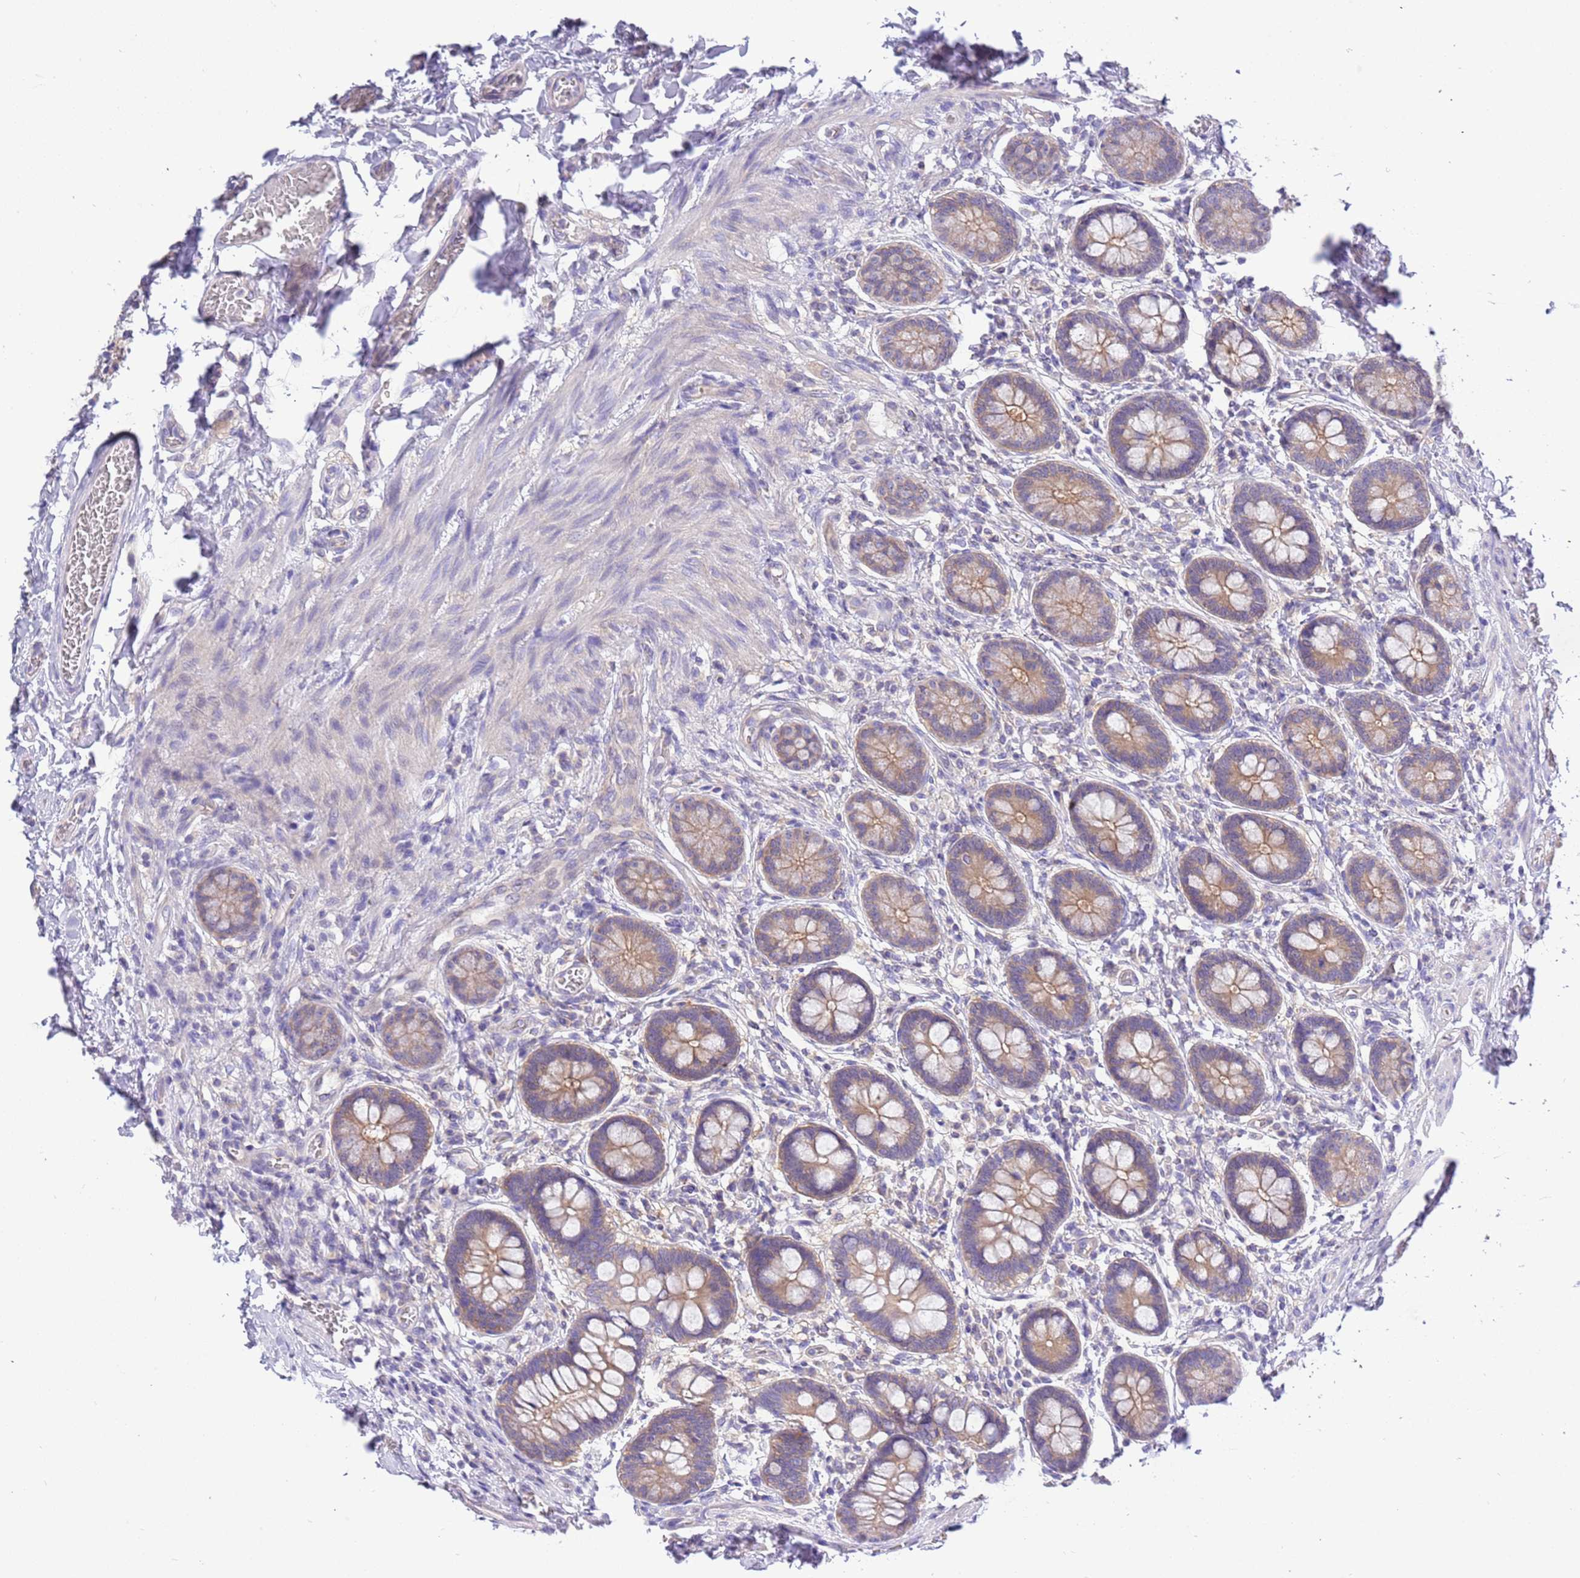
{"staining": {"intensity": "moderate", "quantity": ">75%", "location": "cytoplasmic/membranous"}, "tissue": "small intestine", "cell_type": "Glandular cells", "image_type": "normal", "snomed": [{"axis": "morphology", "description": "Normal tissue, NOS"}, {"axis": "topography", "description": "Small intestine"}], "caption": "Glandular cells exhibit moderate cytoplasmic/membranous positivity in approximately >75% of cells in benign small intestine. Nuclei are stained in blue.", "gene": "STIP1", "patient": {"sex": "male", "age": 52}}